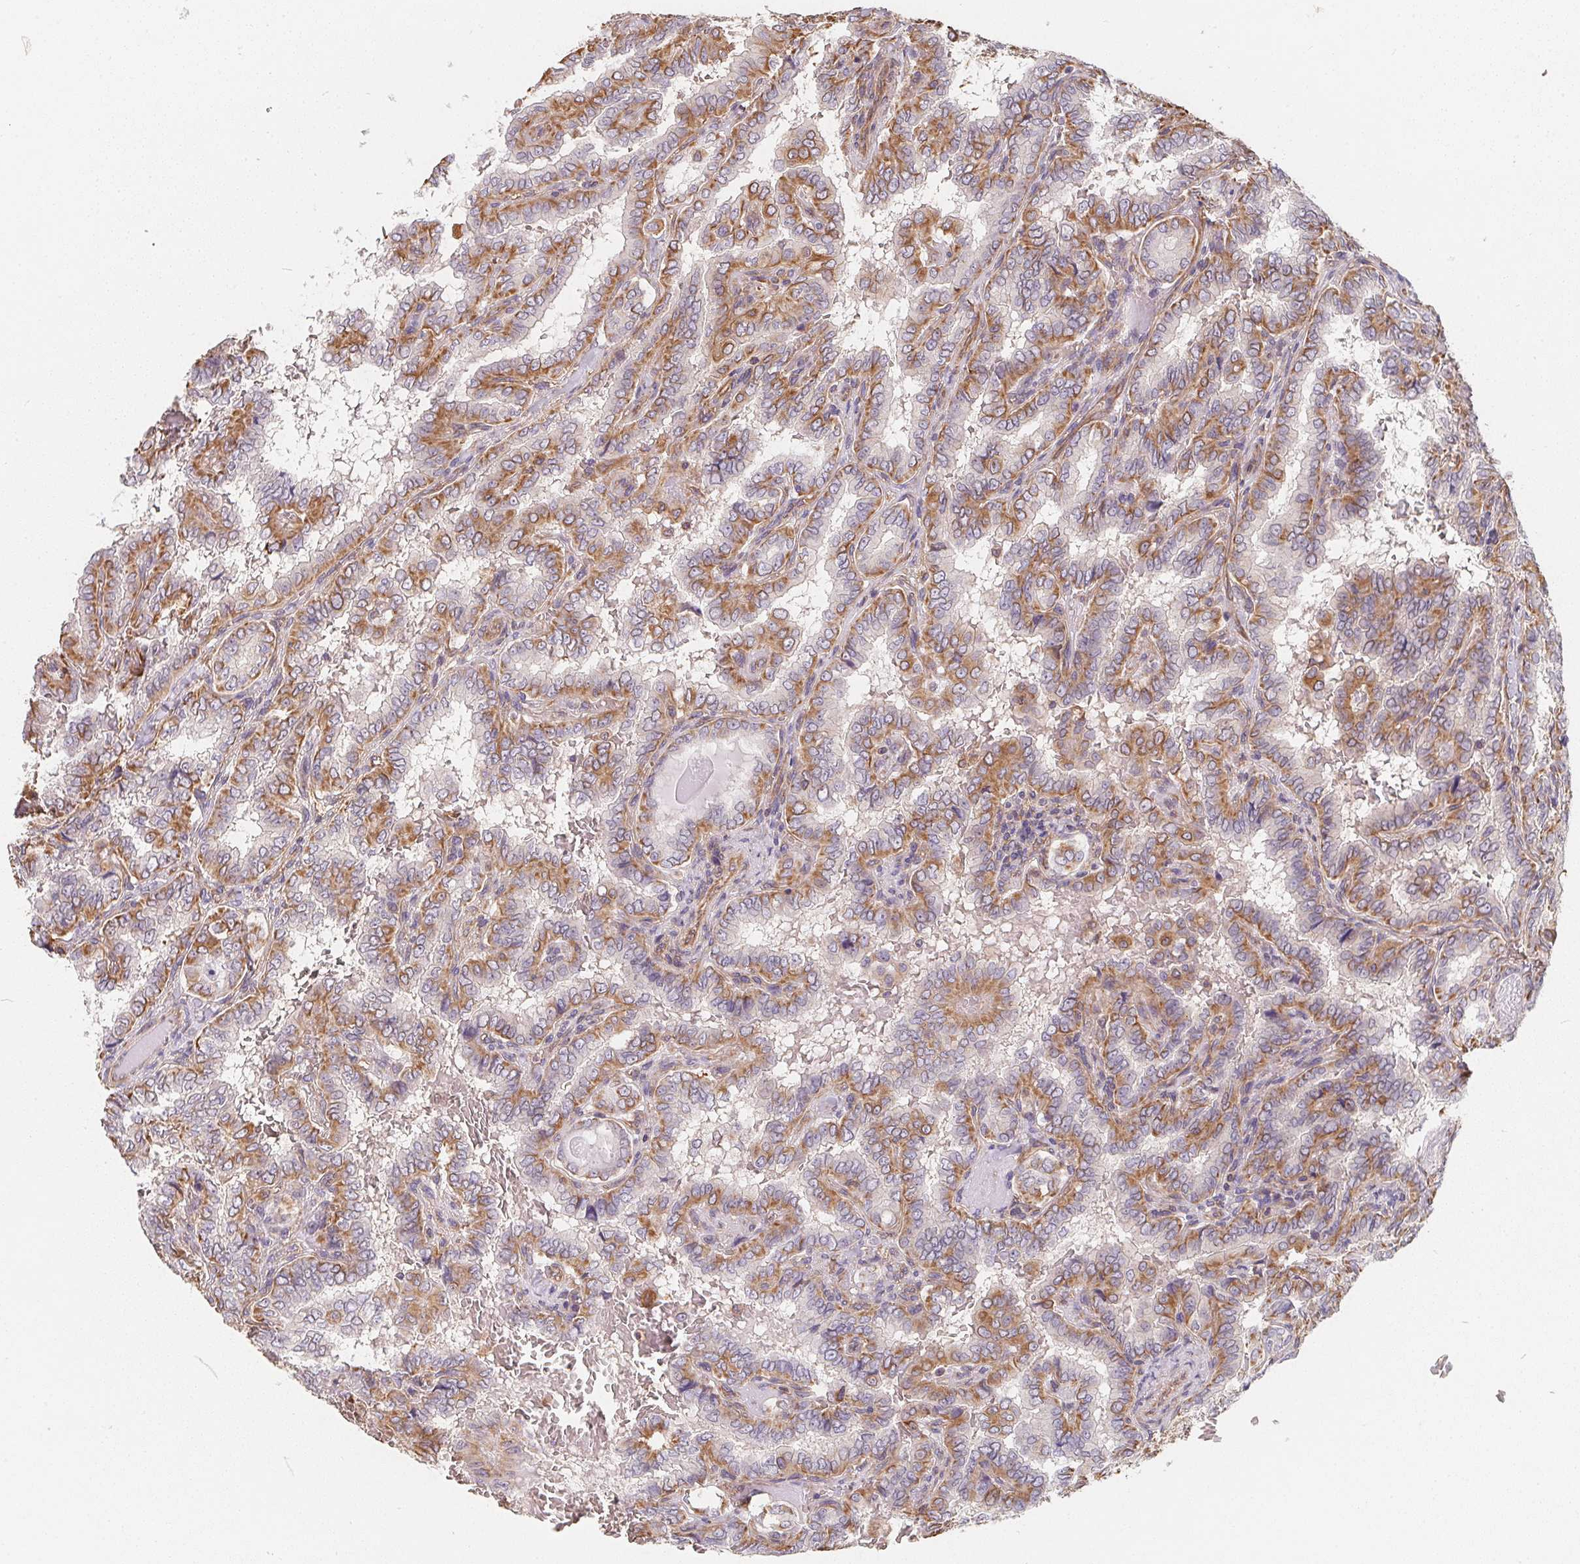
{"staining": {"intensity": "moderate", "quantity": ">75%", "location": "cytoplasmic/membranous"}, "tissue": "thyroid cancer", "cell_type": "Tumor cells", "image_type": "cancer", "snomed": [{"axis": "morphology", "description": "Papillary adenocarcinoma, NOS"}, {"axis": "topography", "description": "Thyroid gland"}], "caption": "Immunohistochemical staining of thyroid cancer reveals medium levels of moderate cytoplasmic/membranous protein positivity in about >75% of tumor cells. Ihc stains the protein in brown and the nuclei are stained blue.", "gene": "TBKBP1", "patient": {"sex": "female", "age": 46}}